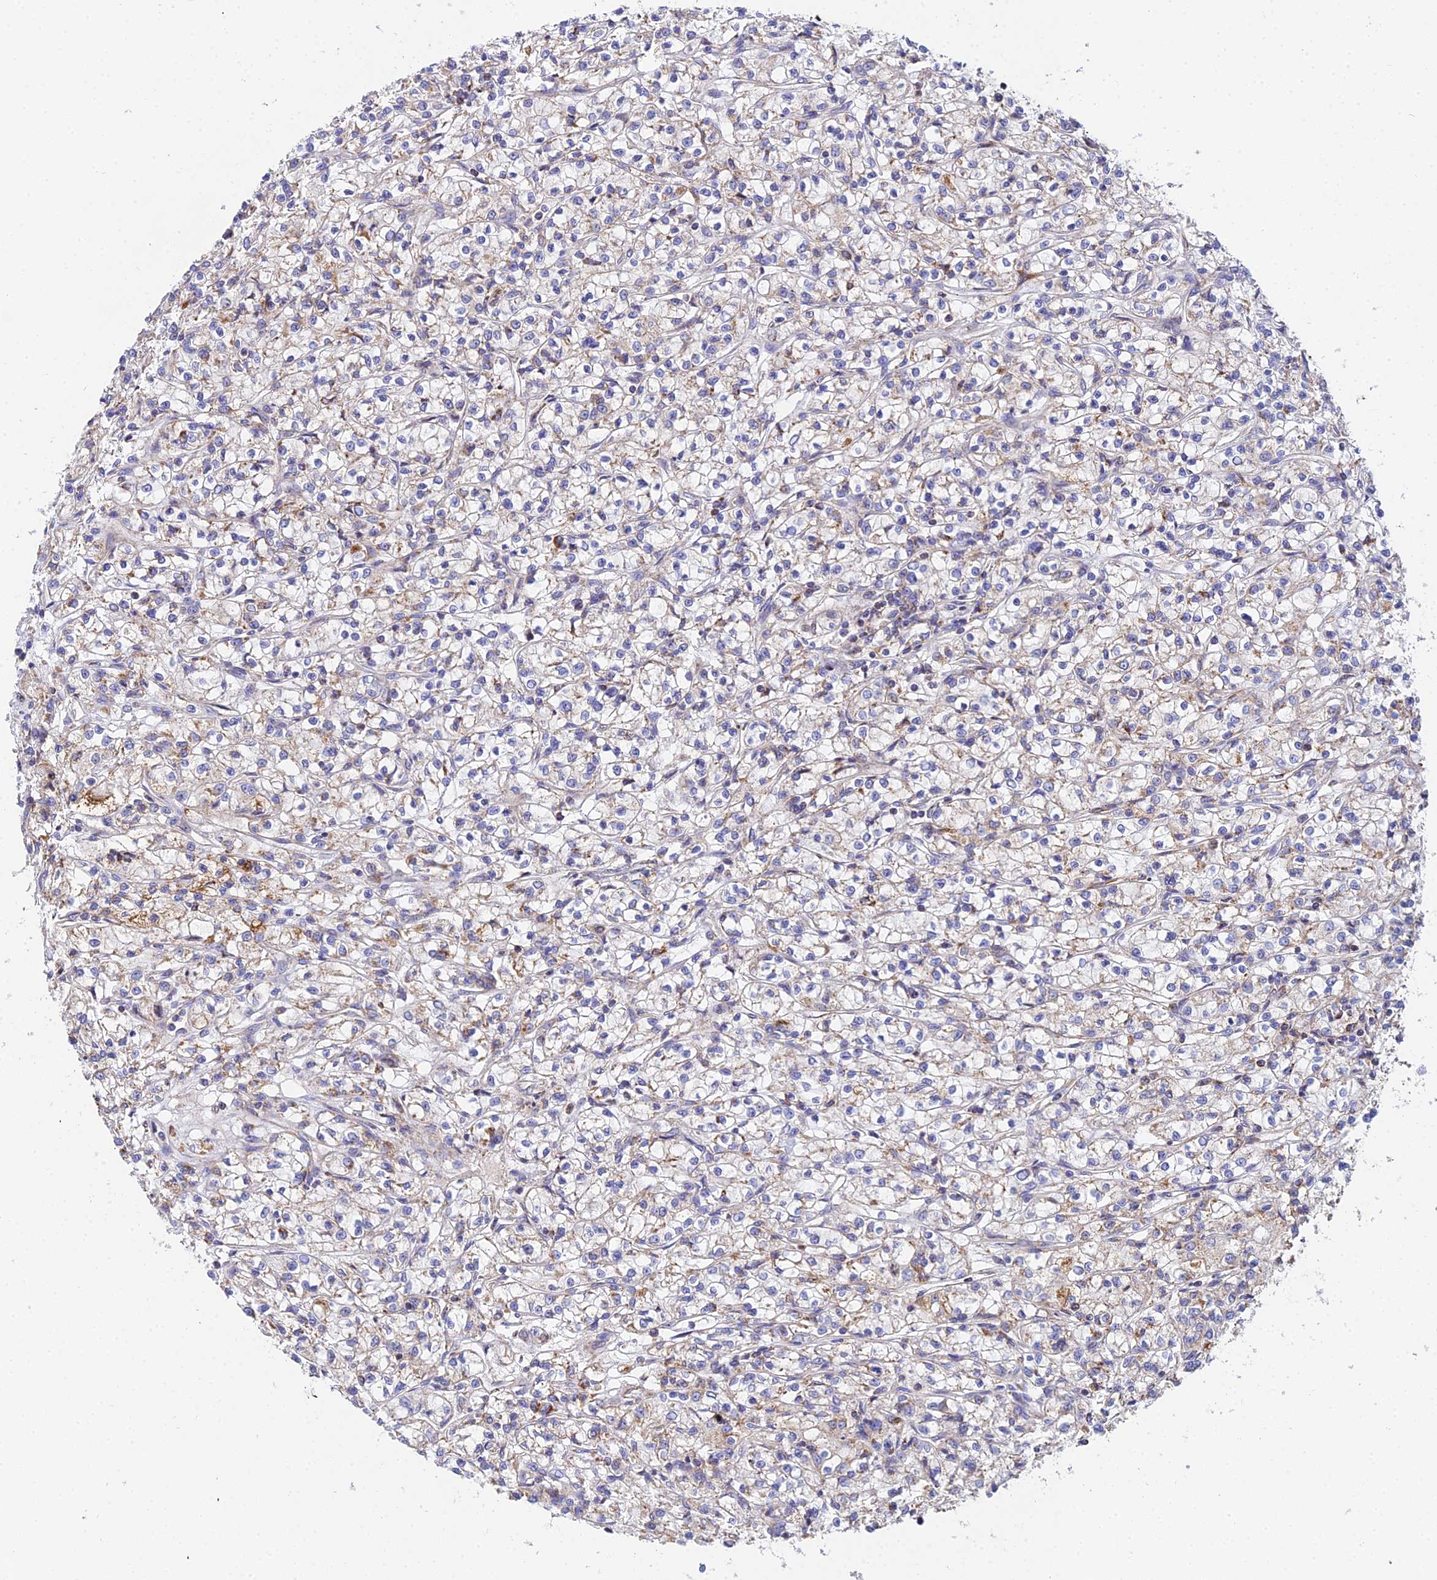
{"staining": {"intensity": "weak", "quantity": "25%-75%", "location": "cytoplasmic/membranous"}, "tissue": "renal cancer", "cell_type": "Tumor cells", "image_type": "cancer", "snomed": [{"axis": "morphology", "description": "Adenocarcinoma, NOS"}, {"axis": "topography", "description": "Kidney"}], "caption": "A brown stain labels weak cytoplasmic/membranous staining of a protein in renal cancer tumor cells.", "gene": "NIPSNAP3A", "patient": {"sex": "female", "age": 59}}